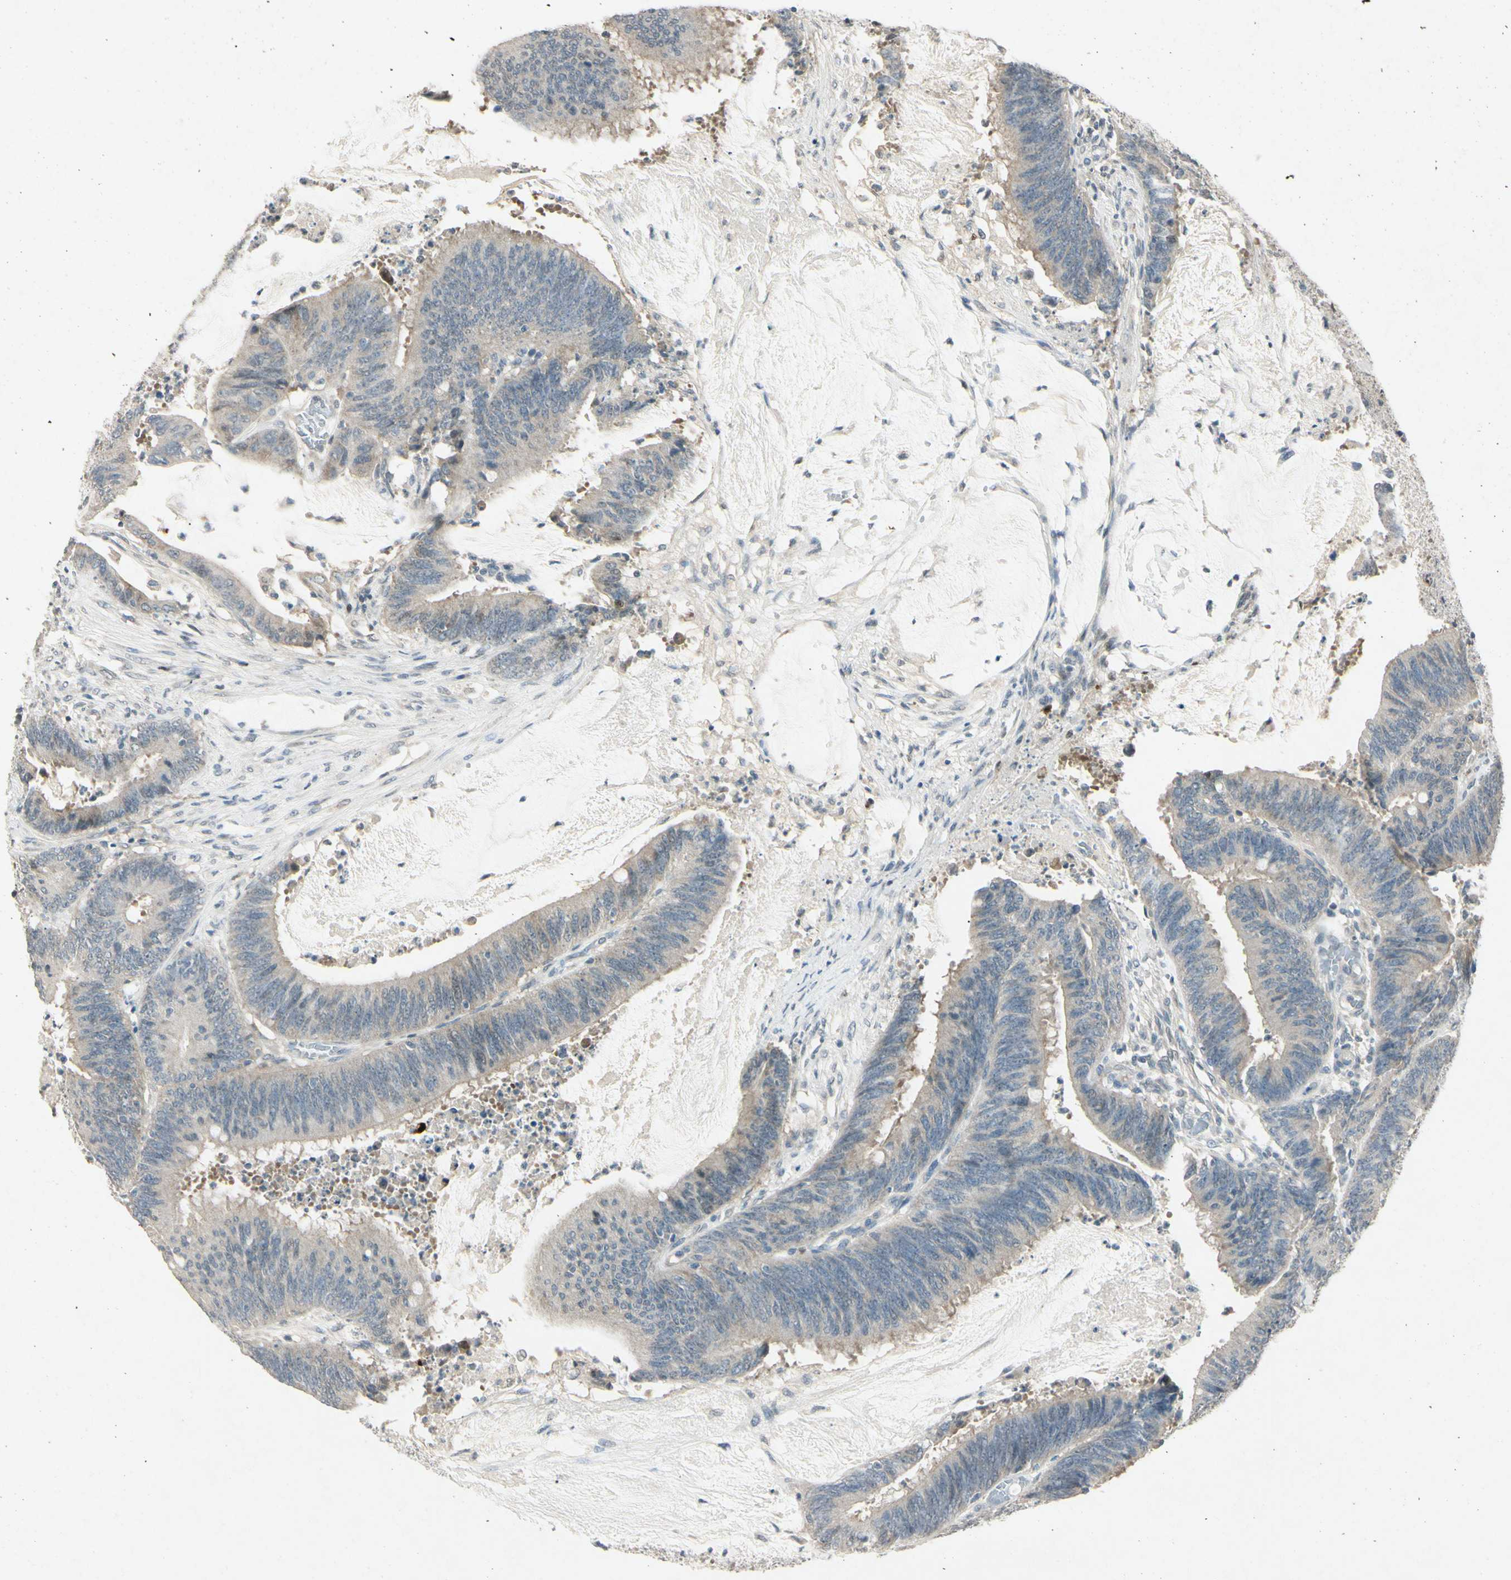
{"staining": {"intensity": "weak", "quantity": "<25%", "location": "cytoplasmic/membranous"}, "tissue": "colorectal cancer", "cell_type": "Tumor cells", "image_type": "cancer", "snomed": [{"axis": "morphology", "description": "Adenocarcinoma, NOS"}, {"axis": "topography", "description": "Rectum"}], "caption": "Human colorectal adenocarcinoma stained for a protein using immunohistochemistry (IHC) displays no staining in tumor cells.", "gene": "HSPA1B", "patient": {"sex": "female", "age": 66}}